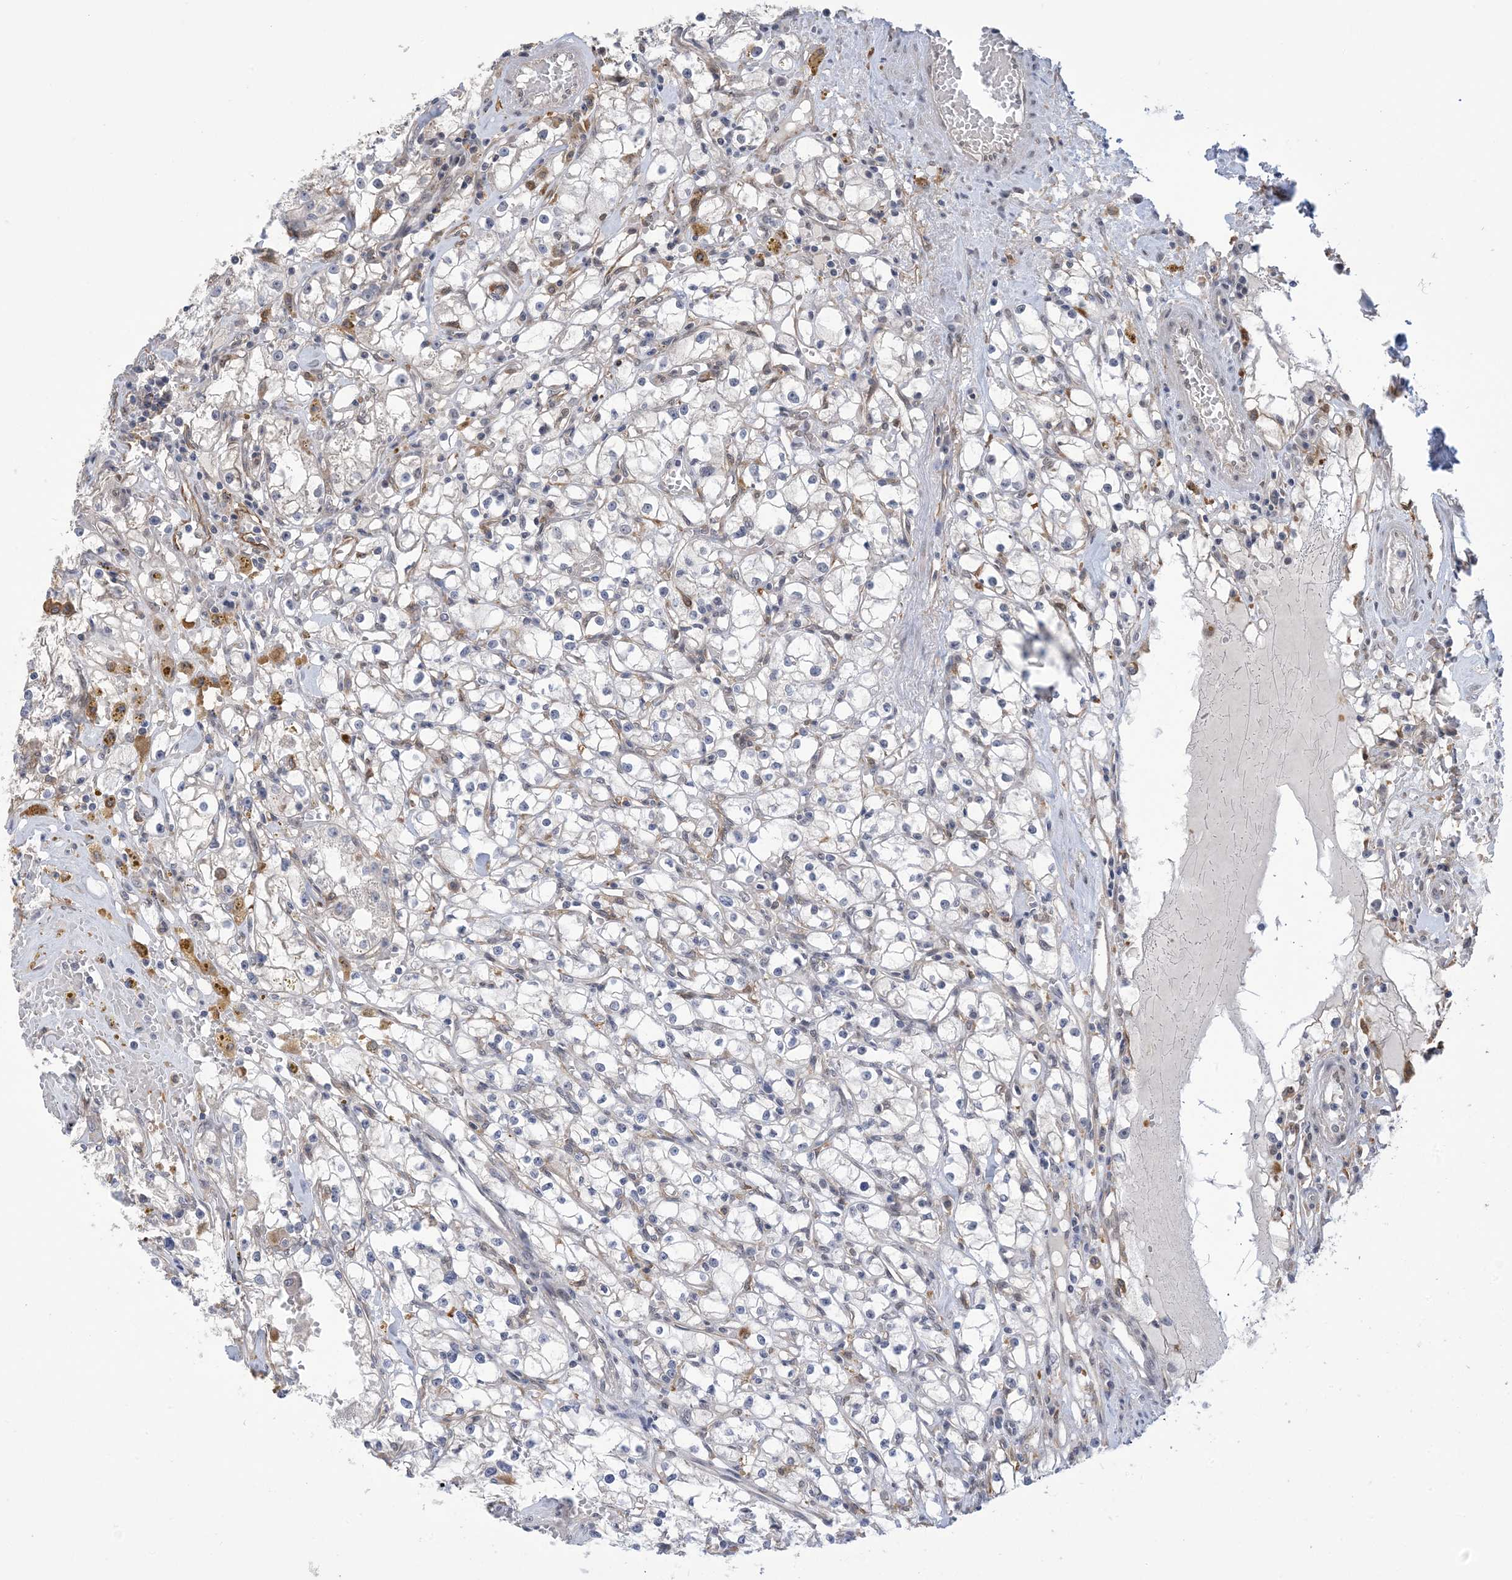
{"staining": {"intensity": "negative", "quantity": "none", "location": "none"}, "tissue": "renal cancer", "cell_type": "Tumor cells", "image_type": "cancer", "snomed": [{"axis": "morphology", "description": "Adenocarcinoma, NOS"}, {"axis": "topography", "description": "Kidney"}], "caption": "Human adenocarcinoma (renal) stained for a protein using immunohistochemistry exhibits no staining in tumor cells.", "gene": "ZNF8", "patient": {"sex": "male", "age": 56}}